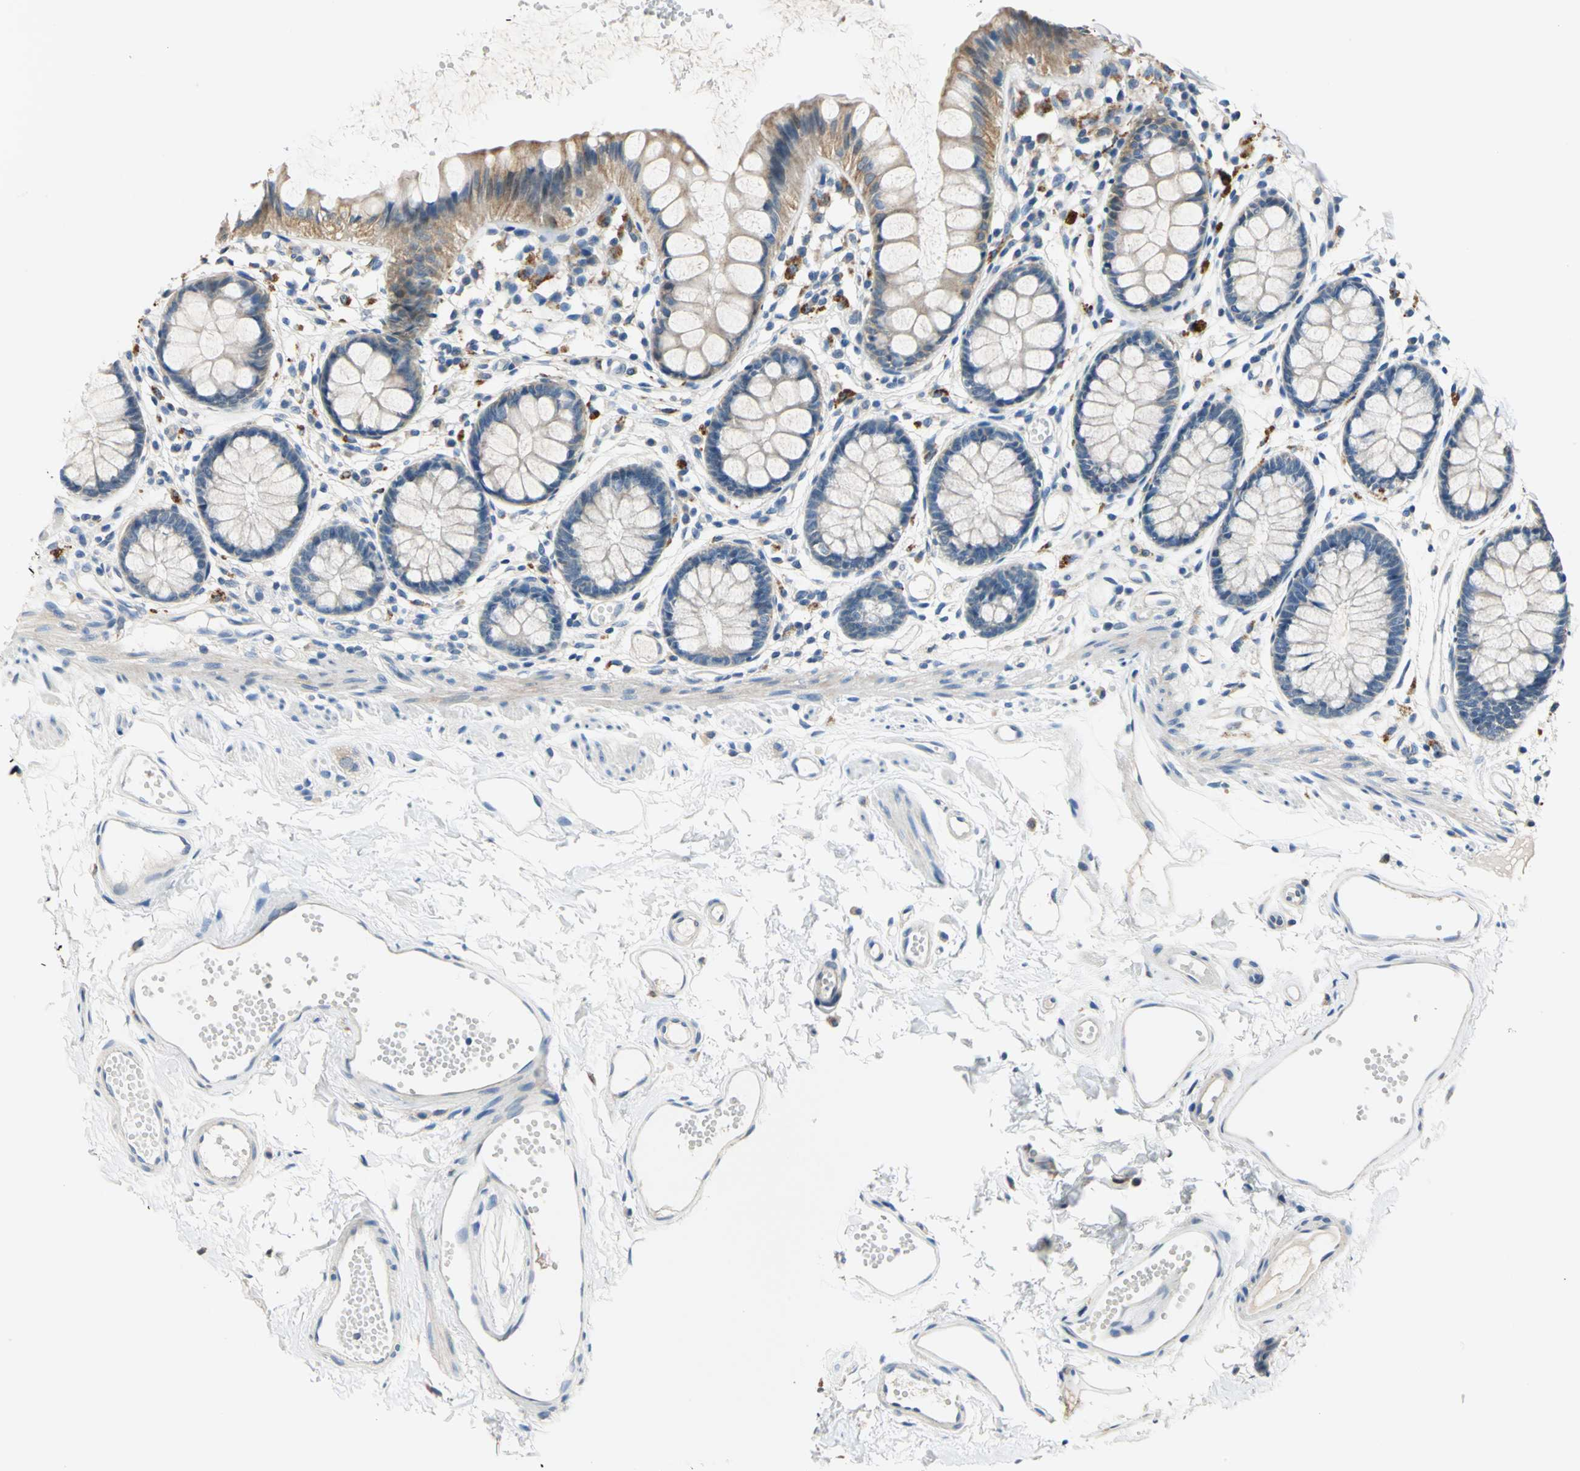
{"staining": {"intensity": "weak", "quantity": "25%-75%", "location": "cytoplasmic/membranous"}, "tissue": "rectum", "cell_type": "Glandular cells", "image_type": "normal", "snomed": [{"axis": "morphology", "description": "Normal tissue, NOS"}, {"axis": "topography", "description": "Rectum"}], "caption": "The photomicrograph shows staining of normal rectum, revealing weak cytoplasmic/membranous protein positivity (brown color) within glandular cells. (brown staining indicates protein expression, while blue staining denotes nuclei).", "gene": "RASD2", "patient": {"sex": "female", "age": 66}}